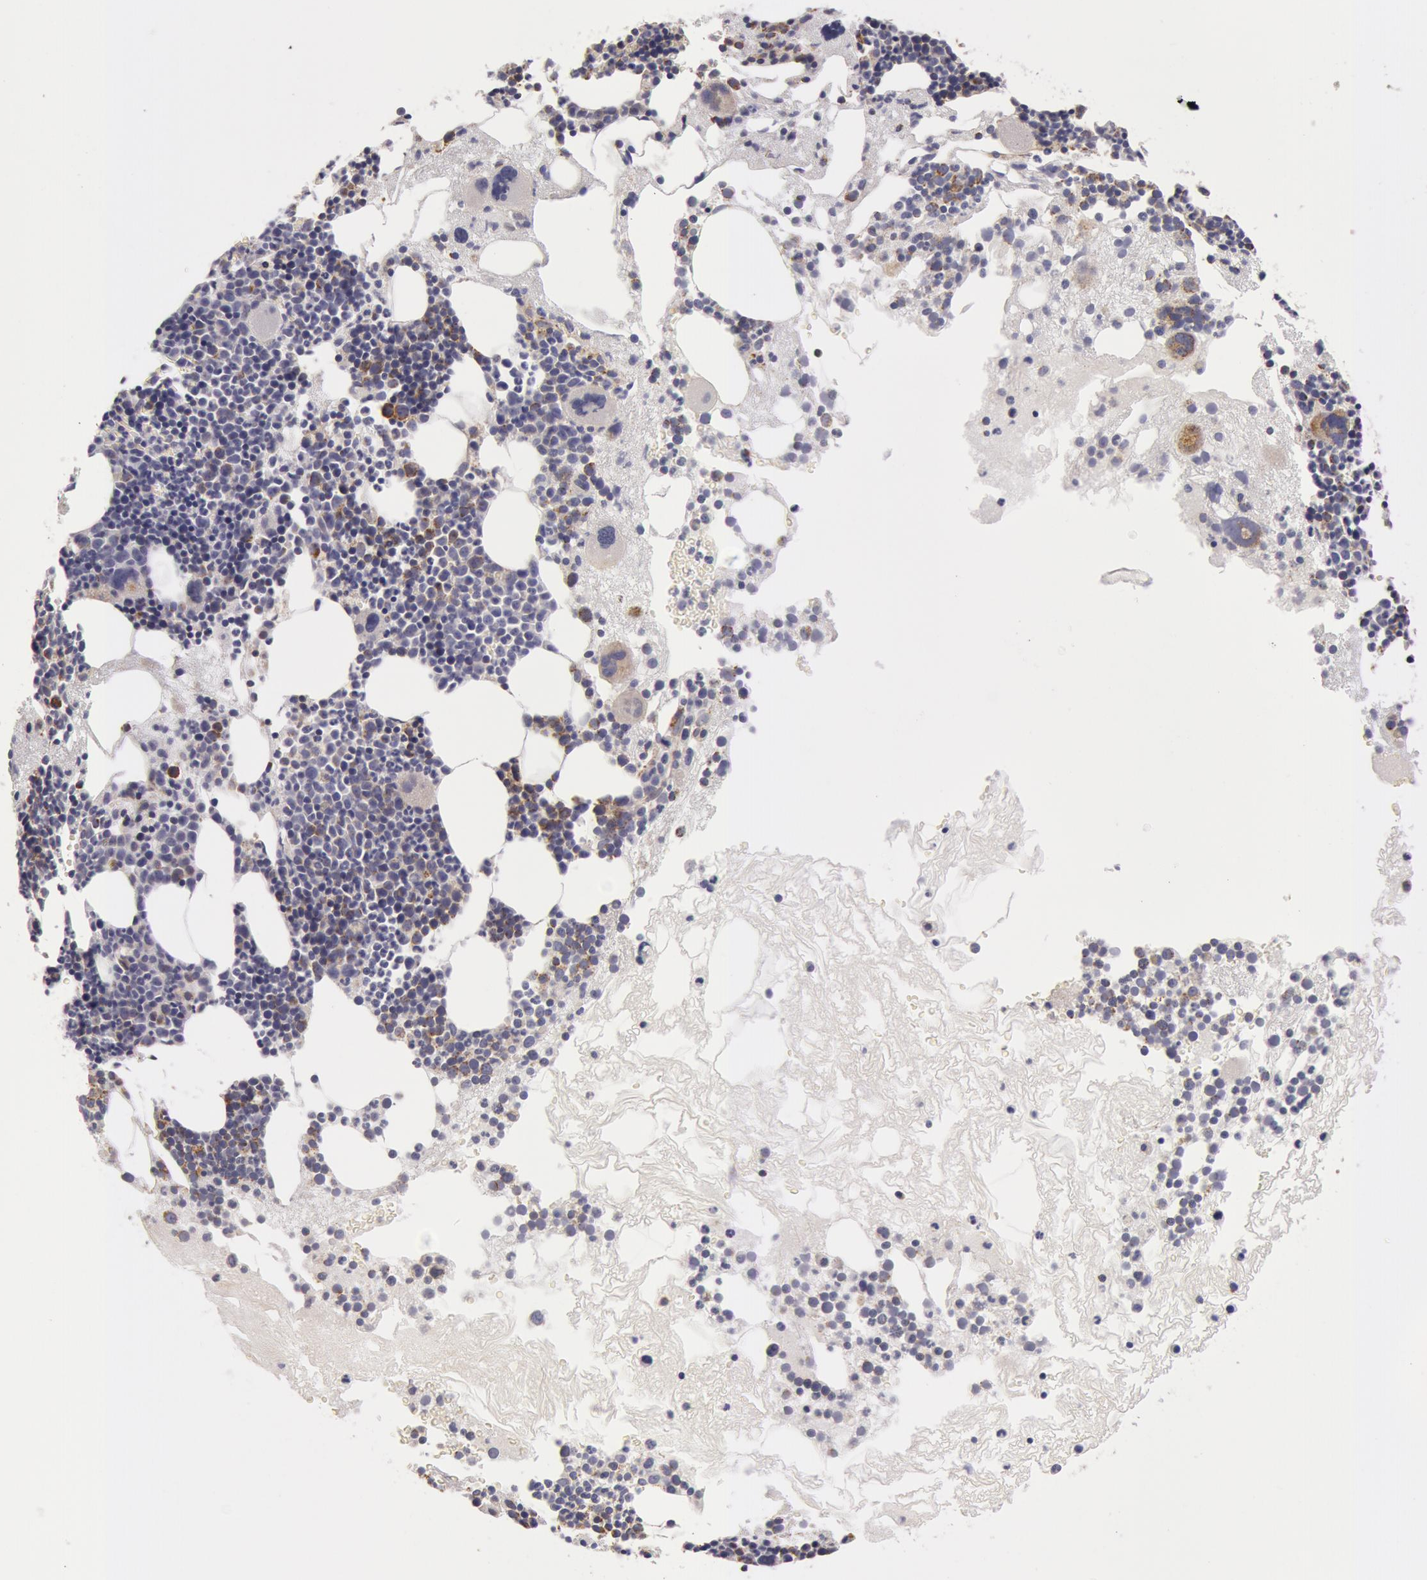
{"staining": {"intensity": "moderate", "quantity": "<25%", "location": "cytoplasmic/membranous"}, "tissue": "bone marrow", "cell_type": "Hematopoietic cells", "image_type": "normal", "snomed": [{"axis": "morphology", "description": "Normal tissue, NOS"}, {"axis": "topography", "description": "Bone marrow"}], "caption": "Protein expression by immunohistochemistry reveals moderate cytoplasmic/membranous expression in about <25% of hematopoietic cells in benign bone marrow.", "gene": "KRT18", "patient": {"sex": "male", "age": 75}}